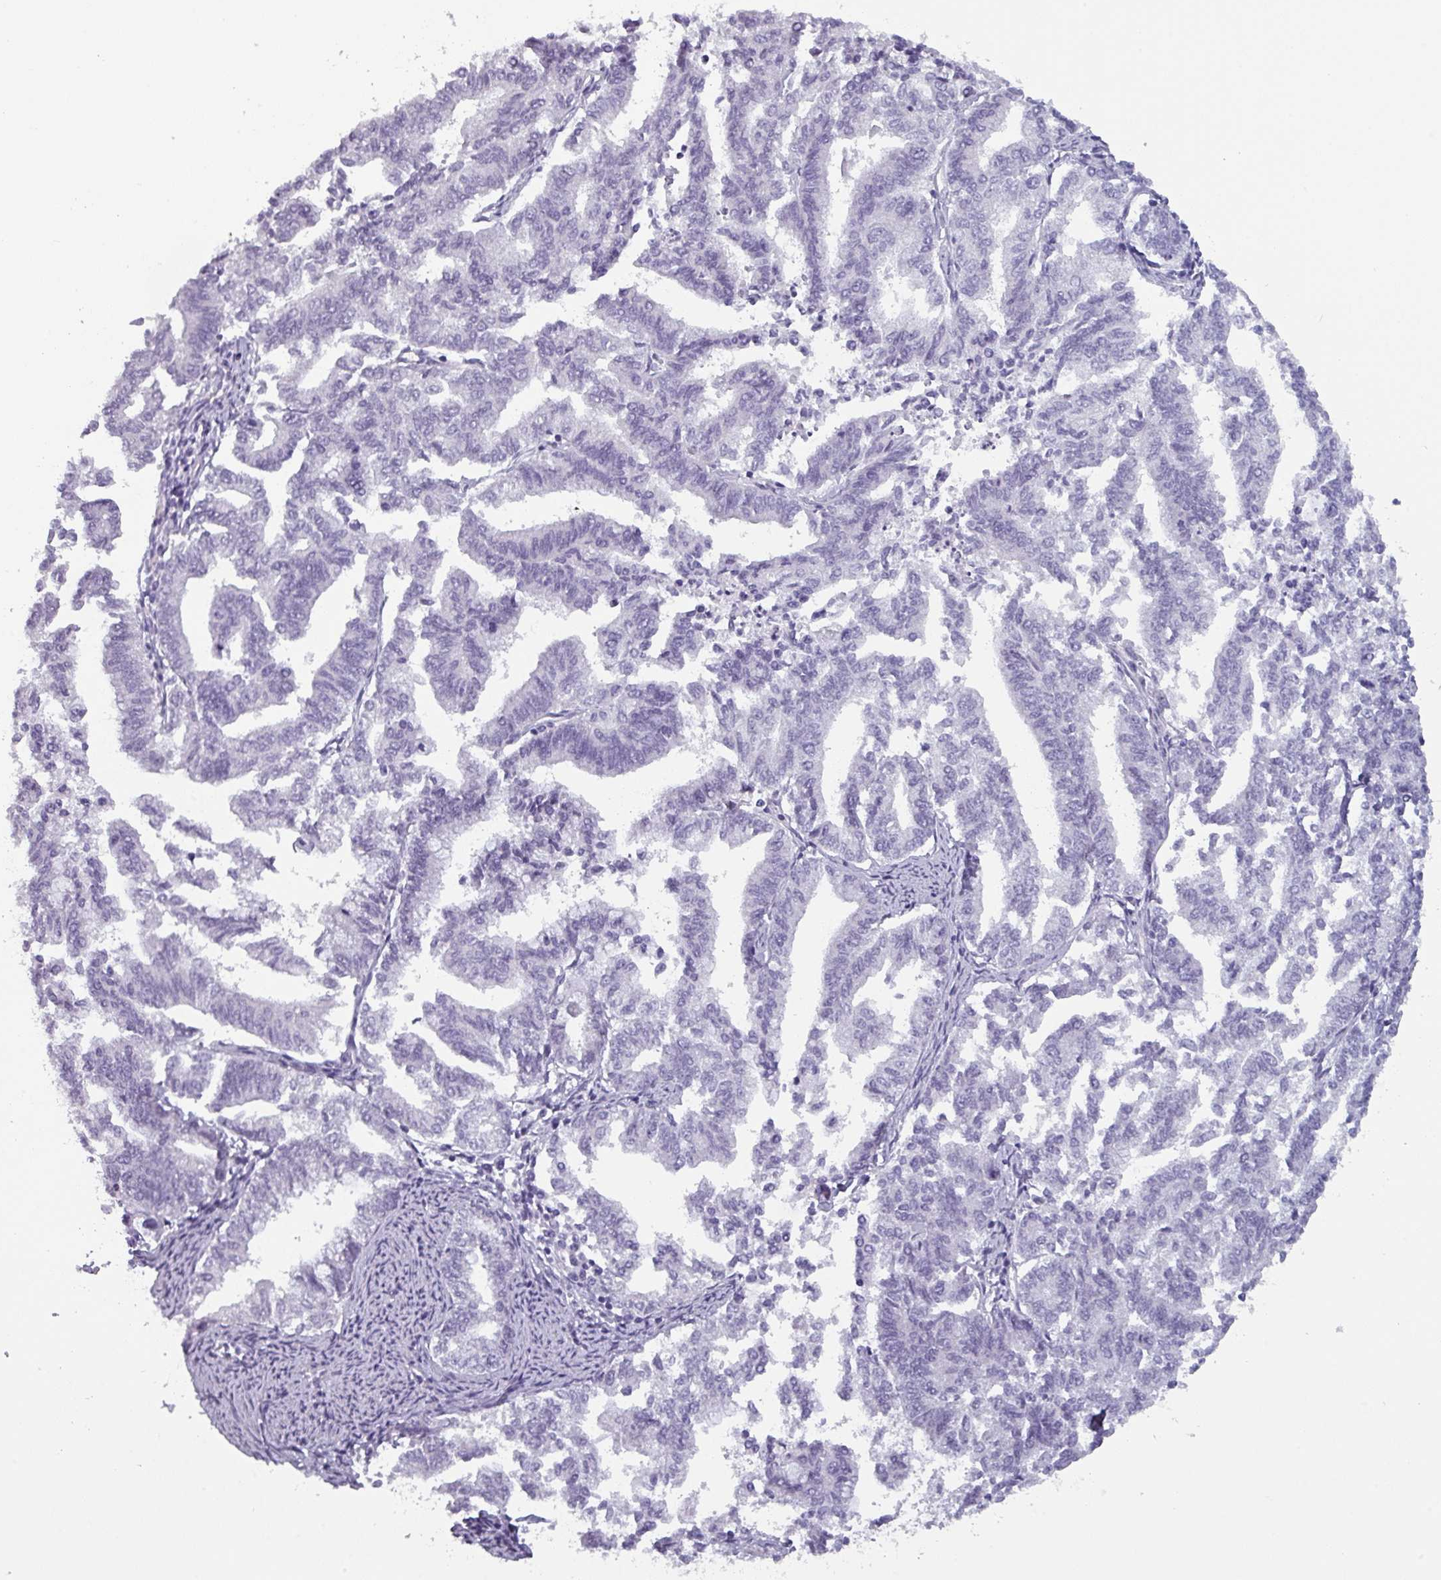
{"staining": {"intensity": "negative", "quantity": "none", "location": "none"}, "tissue": "endometrial cancer", "cell_type": "Tumor cells", "image_type": "cancer", "snomed": [{"axis": "morphology", "description": "Adenocarcinoma, NOS"}, {"axis": "topography", "description": "Endometrium"}], "caption": "This is a histopathology image of IHC staining of adenocarcinoma (endometrial), which shows no positivity in tumor cells.", "gene": "AREL1", "patient": {"sex": "female", "age": 79}}